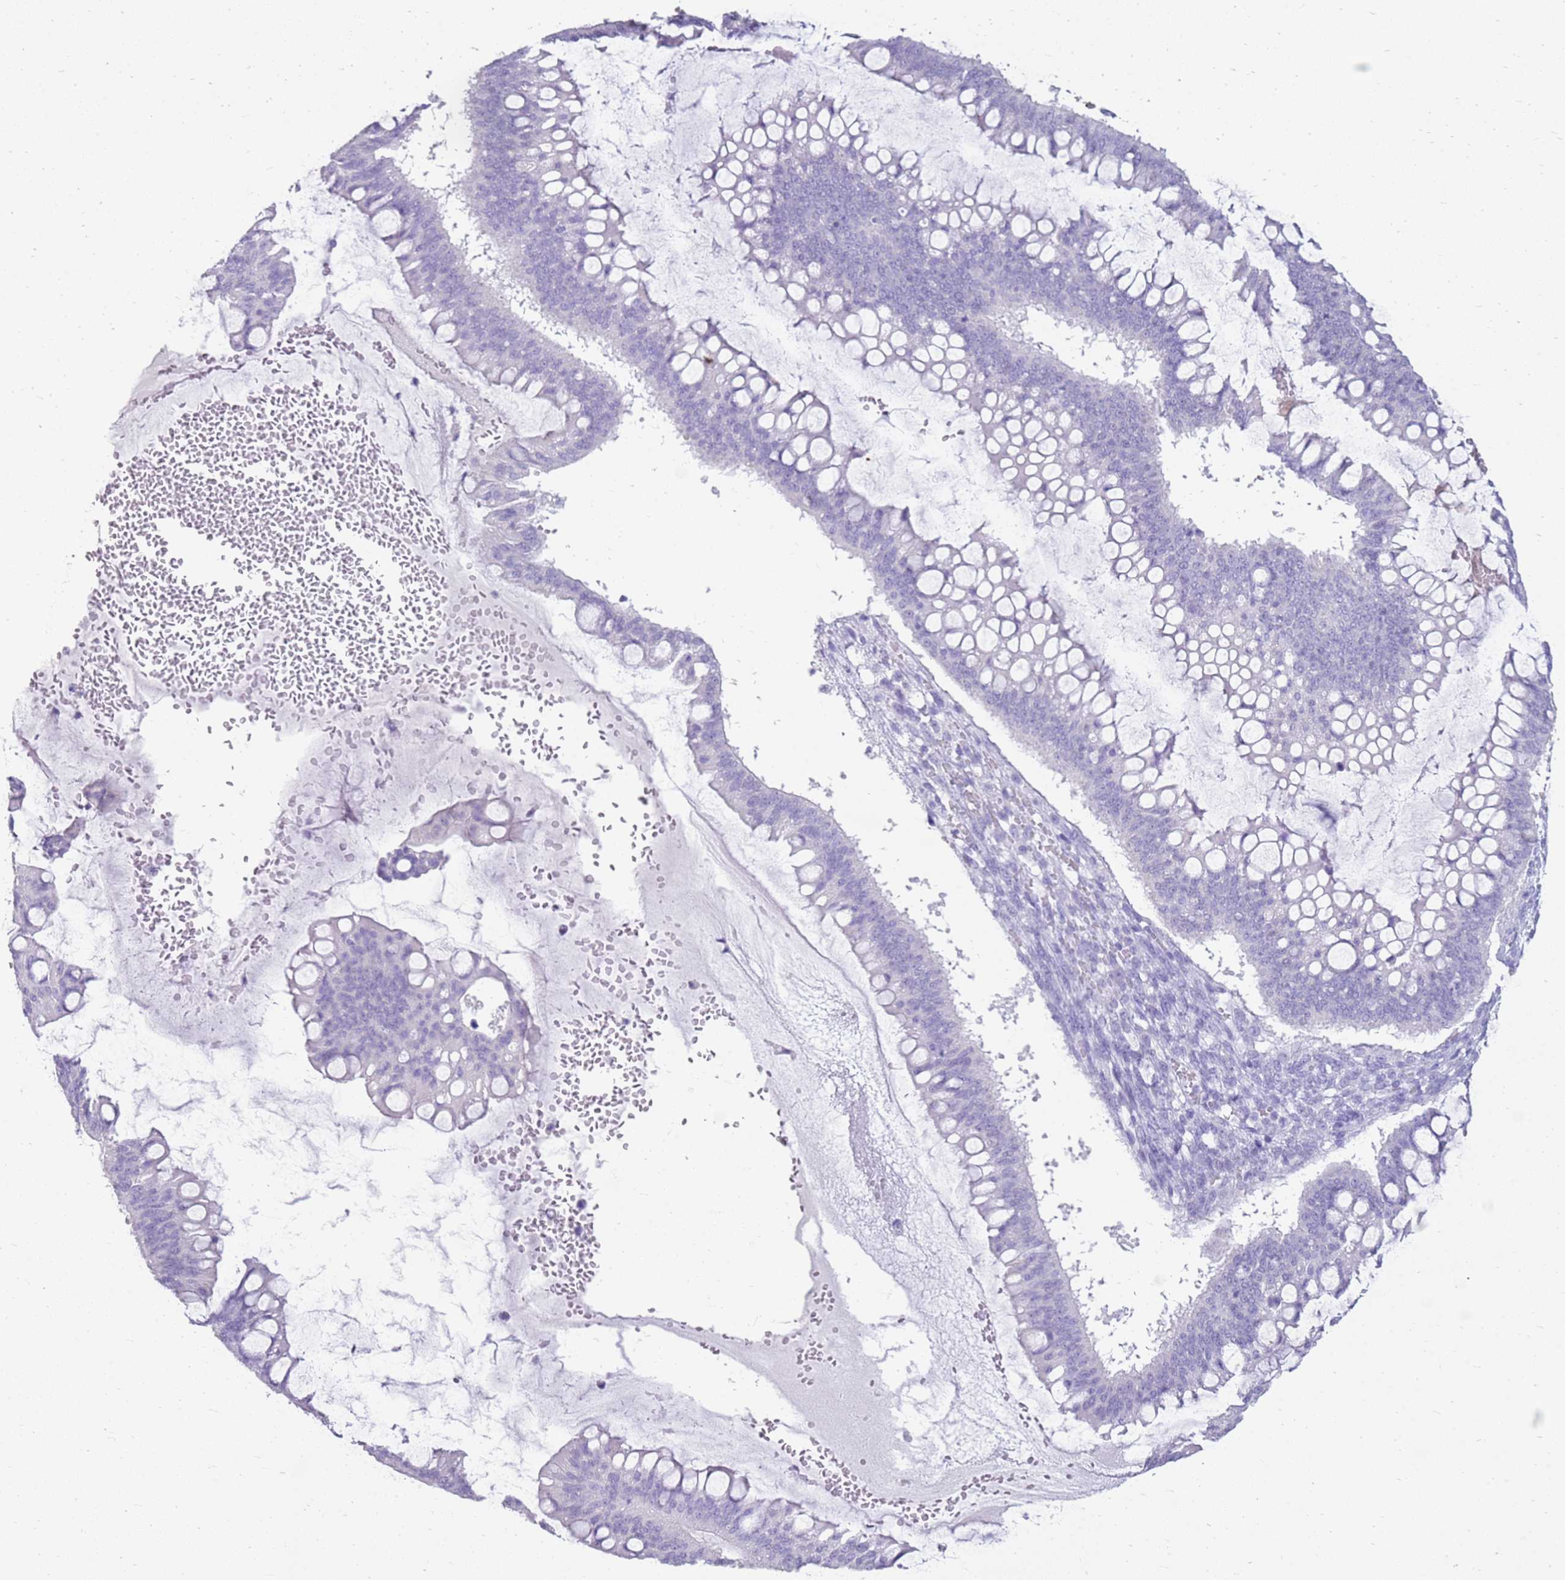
{"staining": {"intensity": "negative", "quantity": "none", "location": "none"}, "tissue": "ovarian cancer", "cell_type": "Tumor cells", "image_type": "cancer", "snomed": [{"axis": "morphology", "description": "Cystadenocarcinoma, mucinous, NOS"}, {"axis": "topography", "description": "Ovary"}], "caption": "Mucinous cystadenocarcinoma (ovarian) was stained to show a protein in brown. There is no significant staining in tumor cells.", "gene": "CA8", "patient": {"sex": "female", "age": 73}}